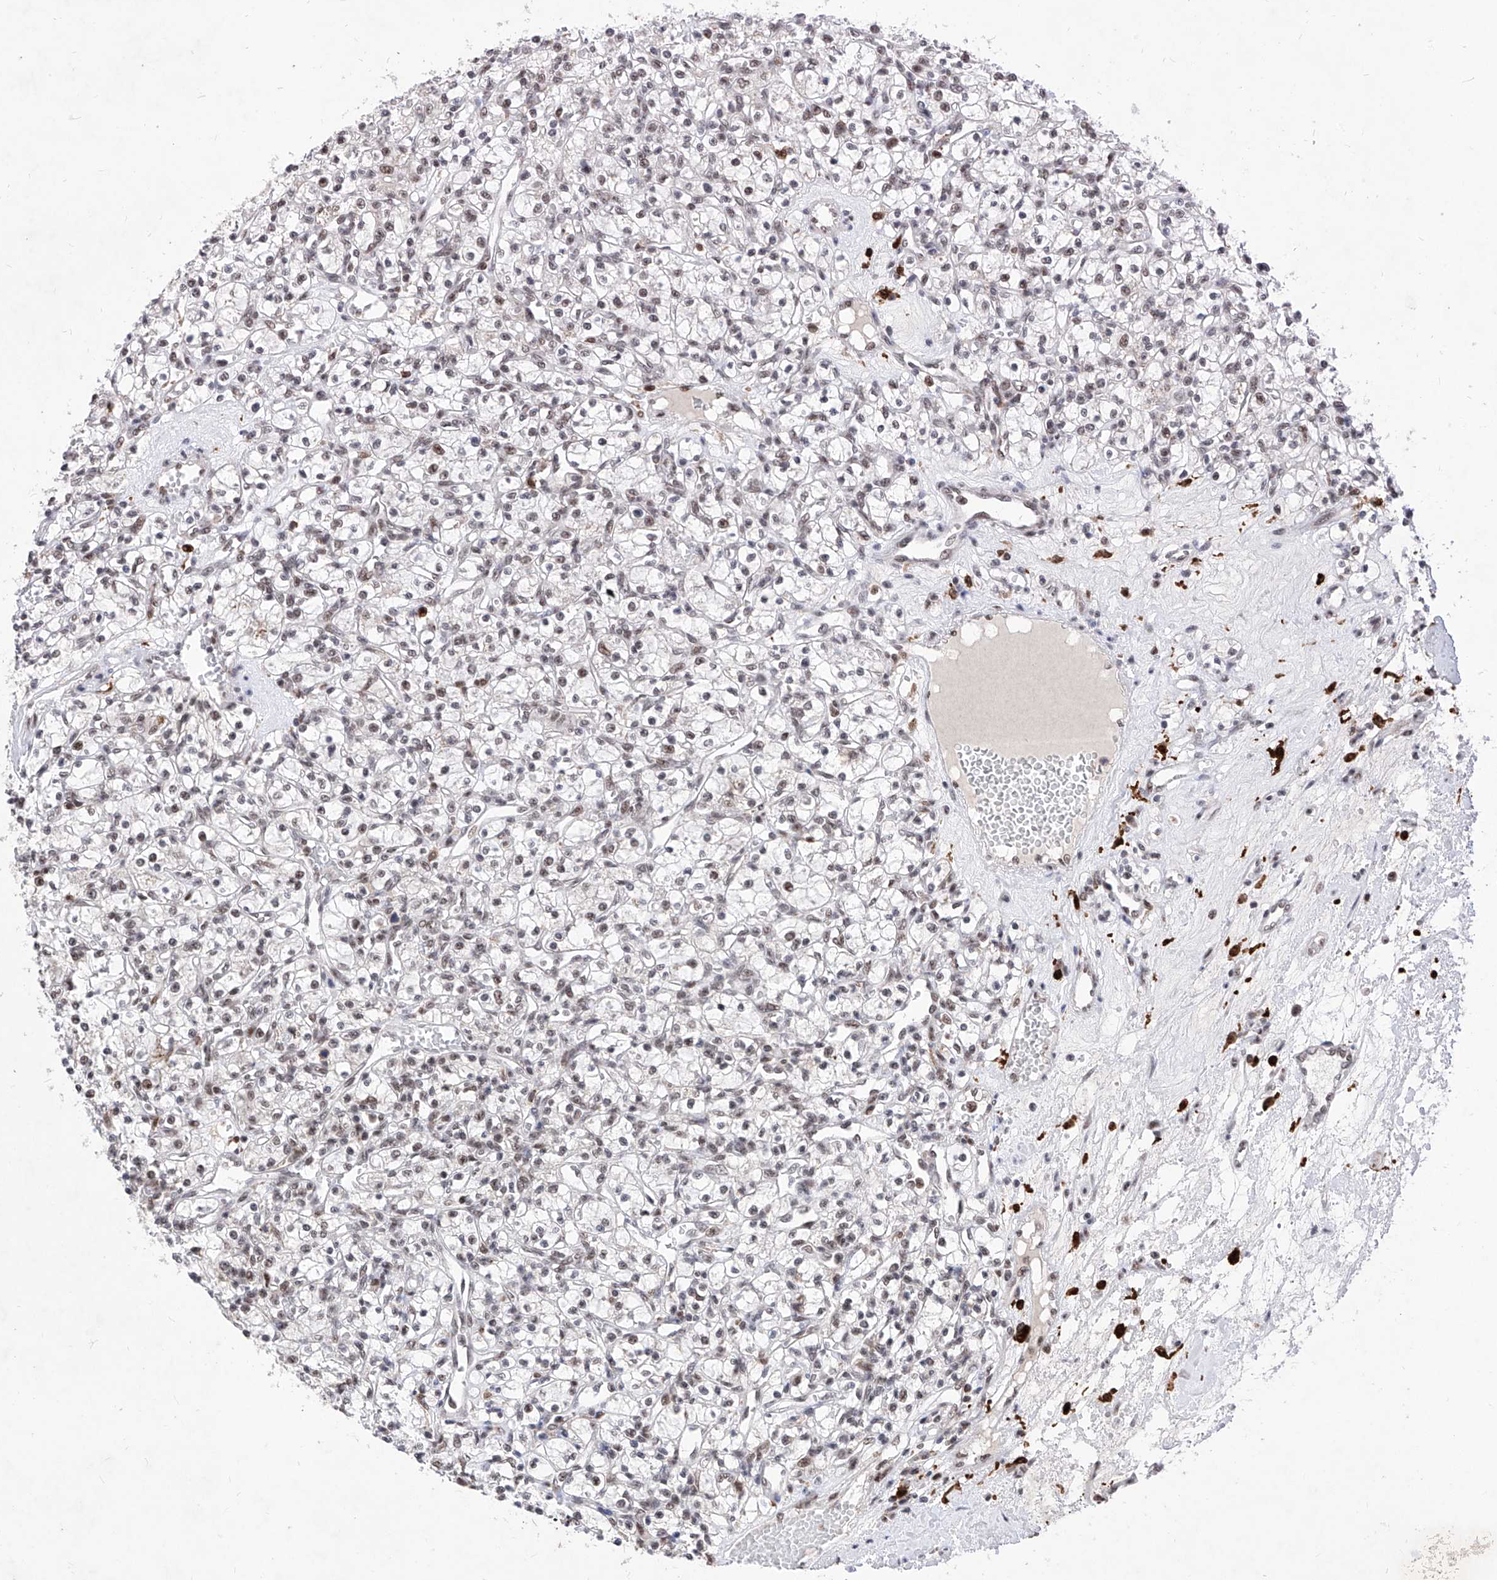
{"staining": {"intensity": "weak", "quantity": ">75%", "location": "nuclear"}, "tissue": "renal cancer", "cell_type": "Tumor cells", "image_type": "cancer", "snomed": [{"axis": "morphology", "description": "Adenocarcinoma, NOS"}, {"axis": "topography", "description": "Kidney"}], "caption": "An immunohistochemistry (IHC) micrograph of tumor tissue is shown. Protein staining in brown highlights weak nuclear positivity in adenocarcinoma (renal) within tumor cells. The staining is performed using DAB brown chromogen to label protein expression. The nuclei are counter-stained blue using hematoxylin.", "gene": "PHF5A", "patient": {"sex": "female", "age": 59}}